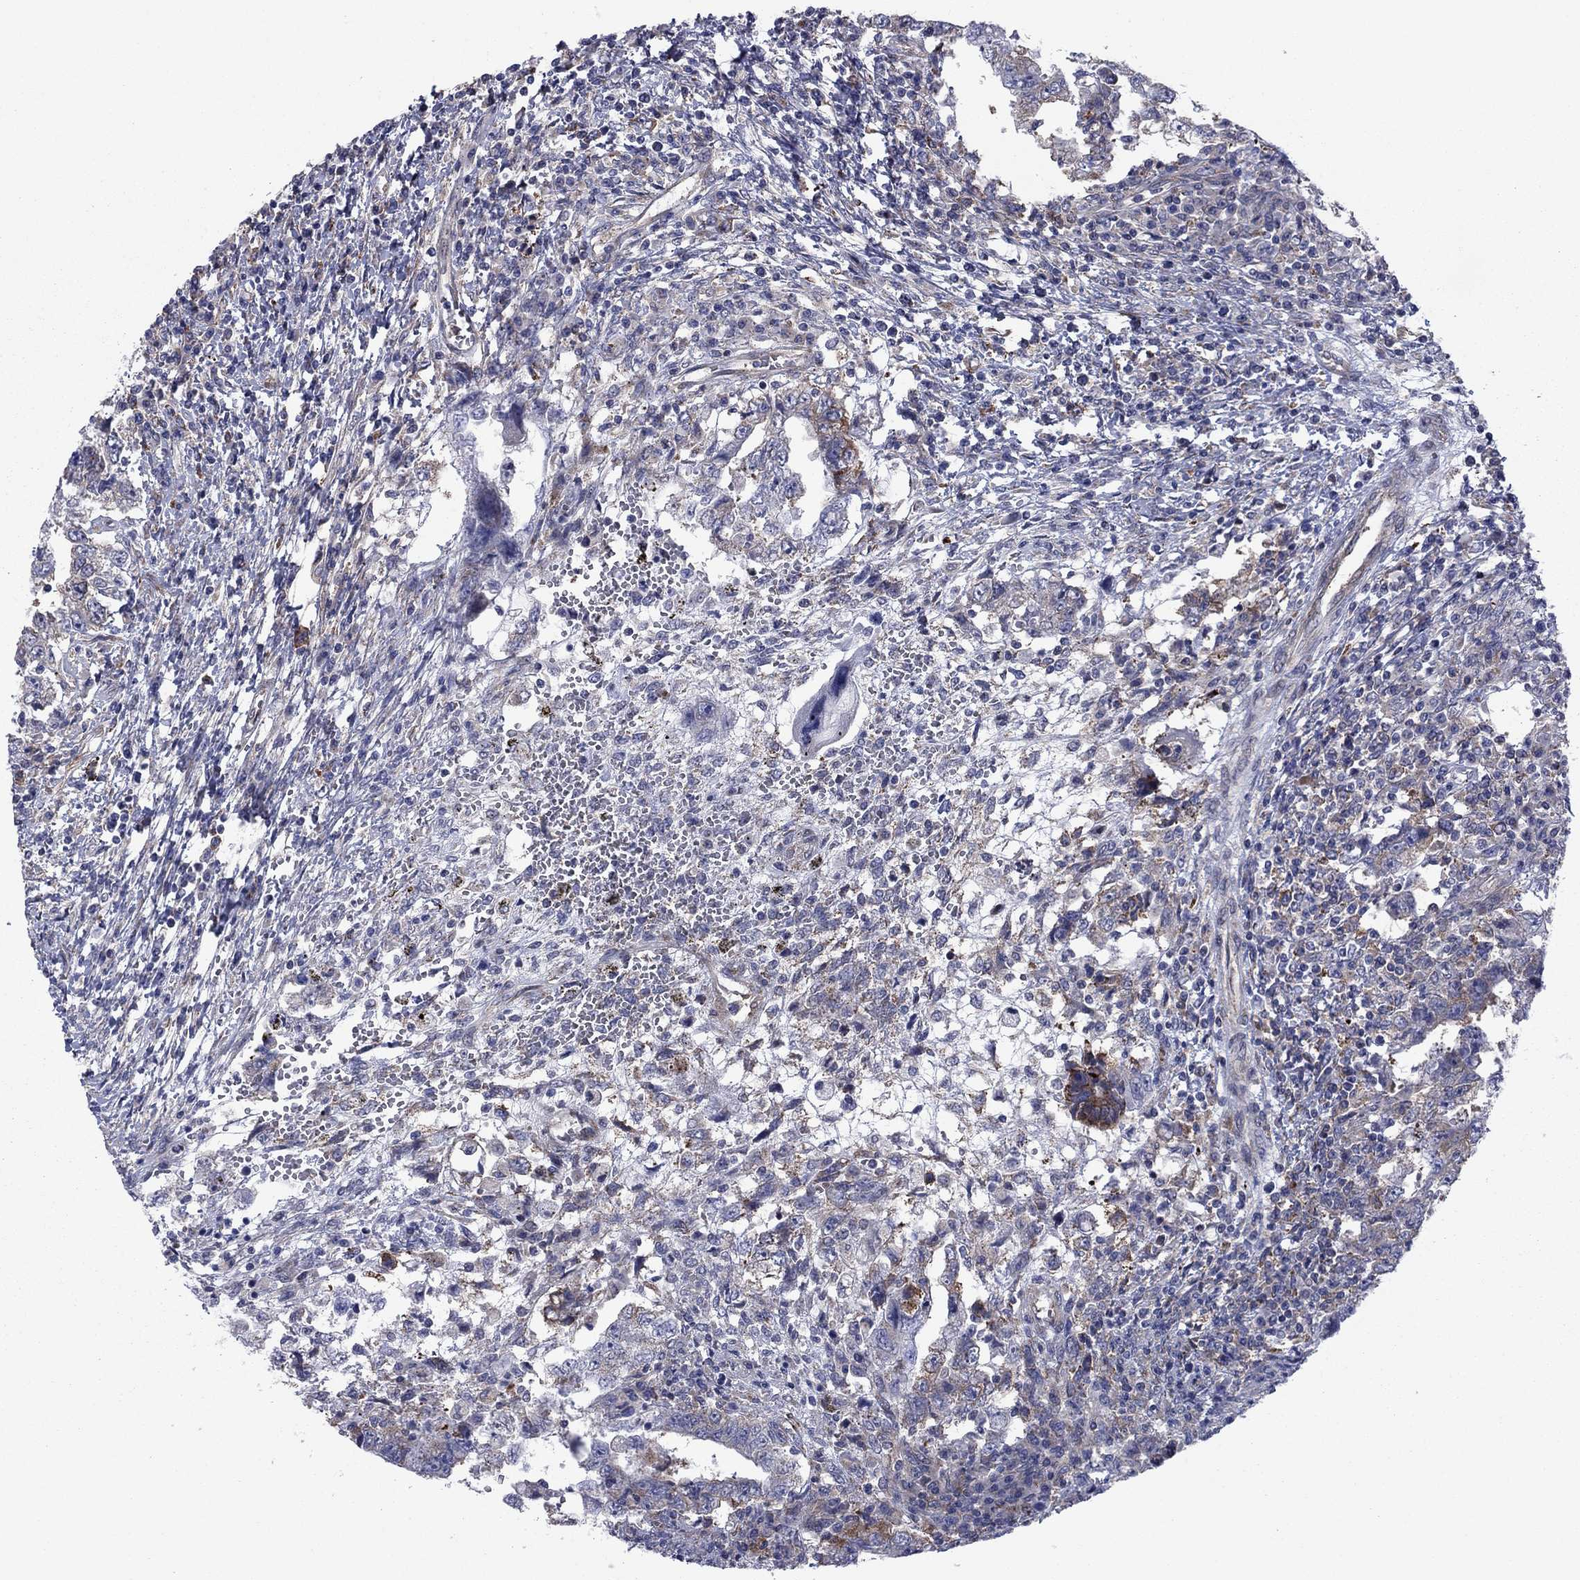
{"staining": {"intensity": "negative", "quantity": "none", "location": "none"}, "tissue": "testis cancer", "cell_type": "Tumor cells", "image_type": "cancer", "snomed": [{"axis": "morphology", "description": "Carcinoma, Embryonal, NOS"}, {"axis": "topography", "description": "Testis"}], "caption": "Protein analysis of embryonal carcinoma (testis) exhibits no significant positivity in tumor cells. The staining was performed using DAB (3,3'-diaminobenzidine) to visualize the protein expression in brown, while the nuclei were stained in blue with hematoxylin (Magnification: 20x).", "gene": "GPR155", "patient": {"sex": "male", "age": 26}}